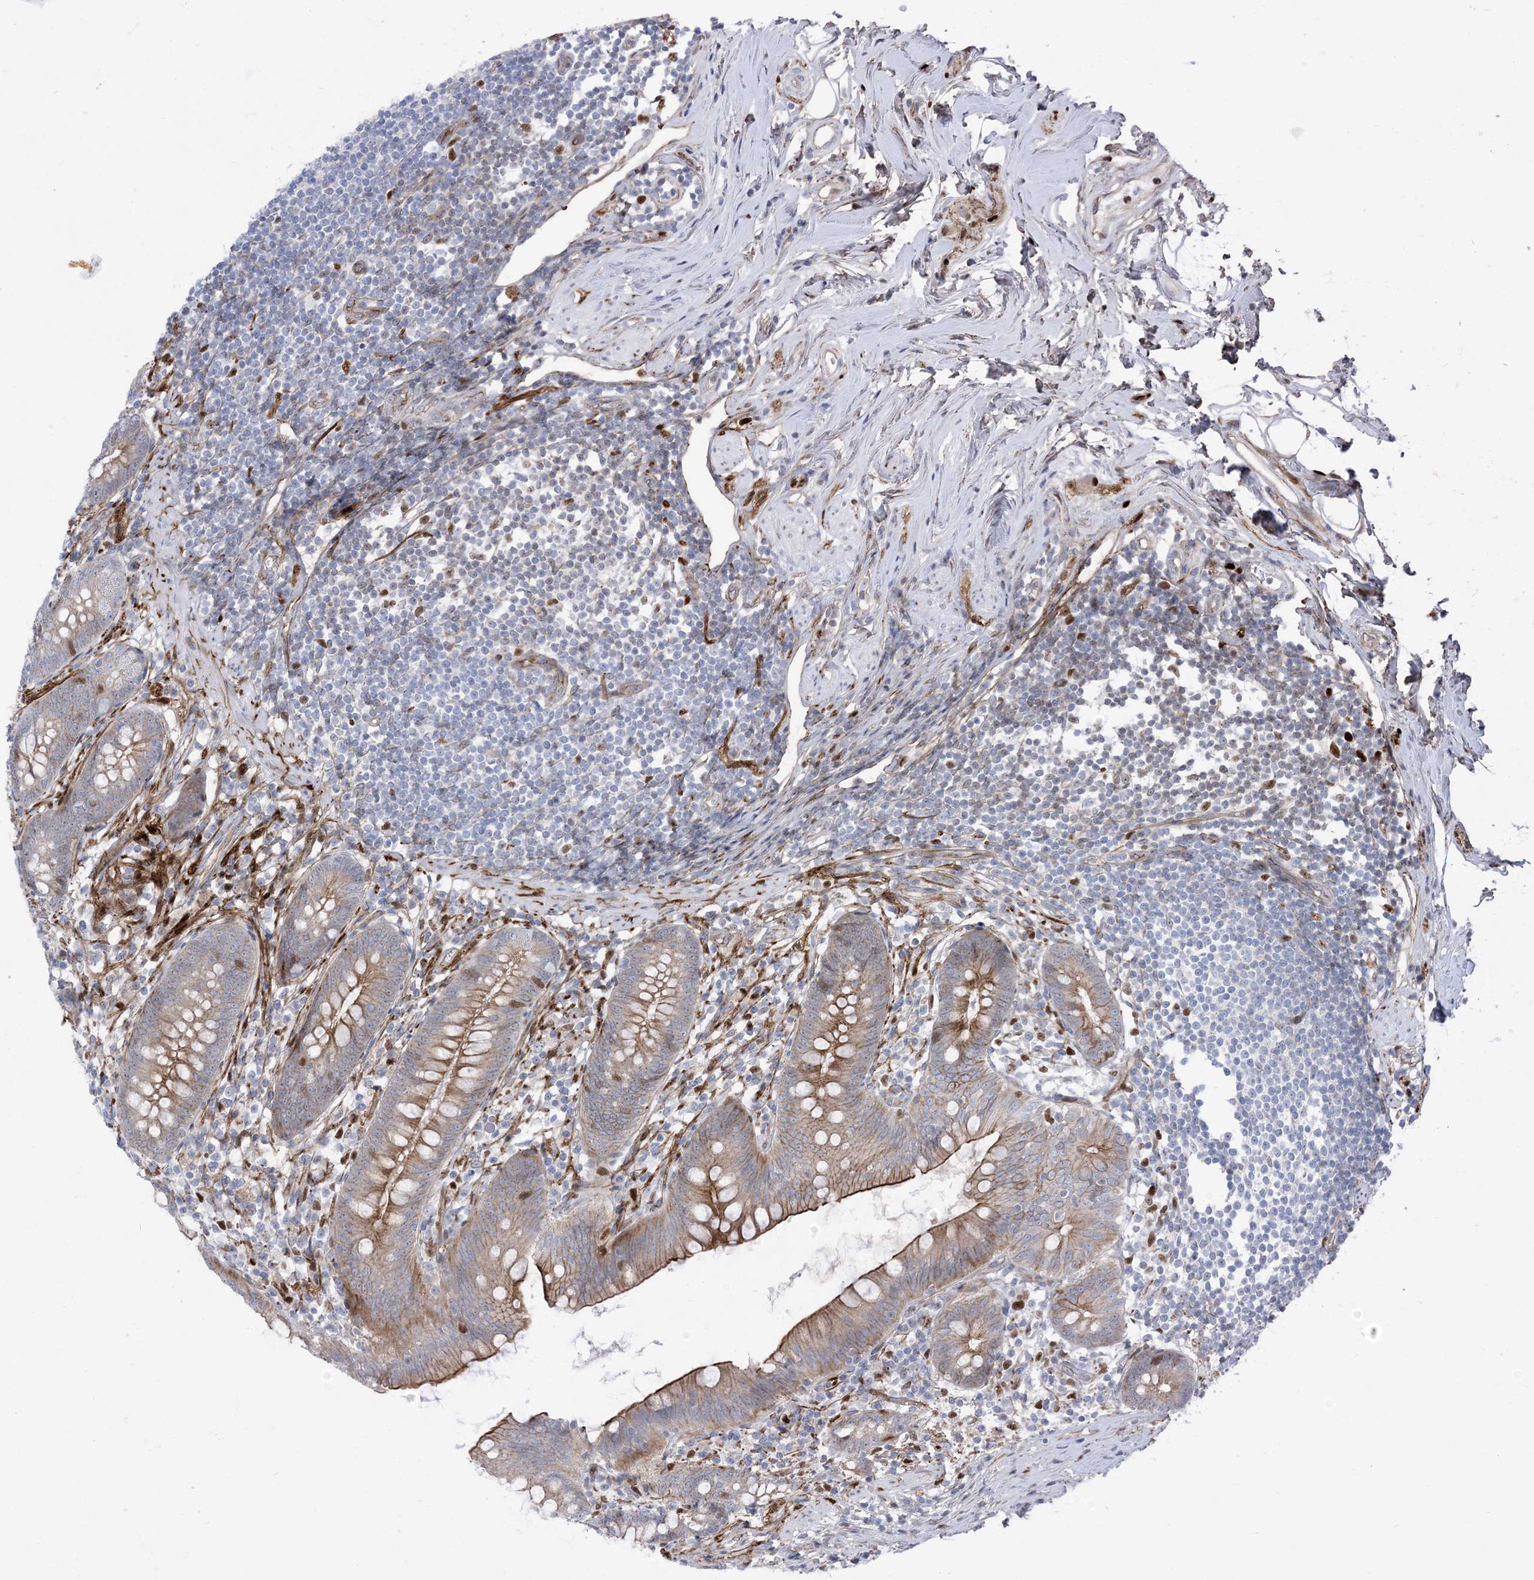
{"staining": {"intensity": "moderate", "quantity": ">75%", "location": "cytoplasmic/membranous,nuclear"}, "tissue": "appendix", "cell_type": "Glandular cells", "image_type": "normal", "snomed": [{"axis": "morphology", "description": "Normal tissue, NOS"}, {"axis": "topography", "description": "Appendix"}], "caption": "Approximately >75% of glandular cells in normal human appendix demonstrate moderate cytoplasmic/membranous,nuclear protein positivity as visualized by brown immunohistochemical staining.", "gene": "MARS2", "patient": {"sex": "female", "age": 62}}